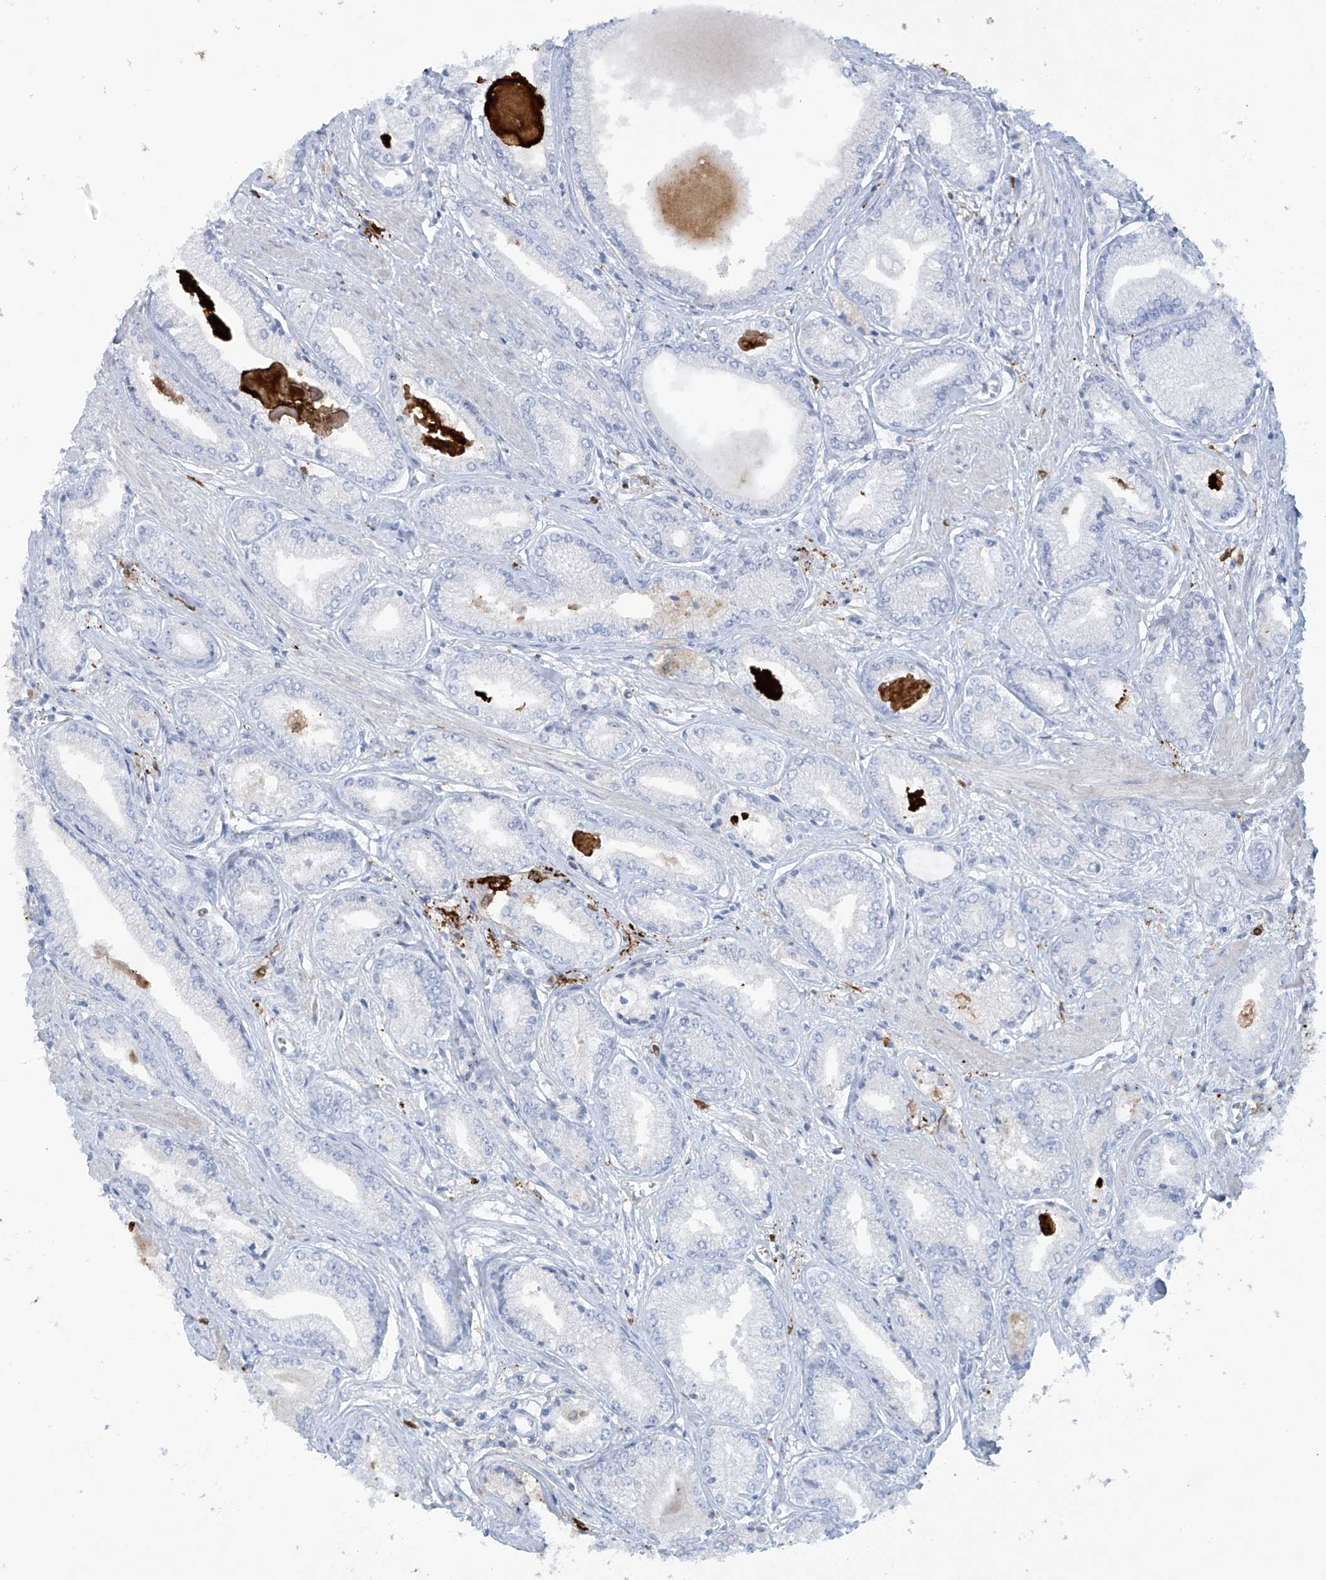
{"staining": {"intensity": "negative", "quantity": "none", "location": "none"}, "tissue": "prostate cancer", "cell_type": "Tumor cells", "image_type": "cancer", "snomed": [{"axis": "morphology", "description": "Adenocarcinoma, Low grade"}, {"axis": "topography", "description": "Prostate"}], "caption": "Photomicrograph shows no significant protein positivity in tumor cells of low-grade adenocarcinoma (prostate).", "gene": "TRMT2B", "patient": {"sex": "male", "age": 60}}